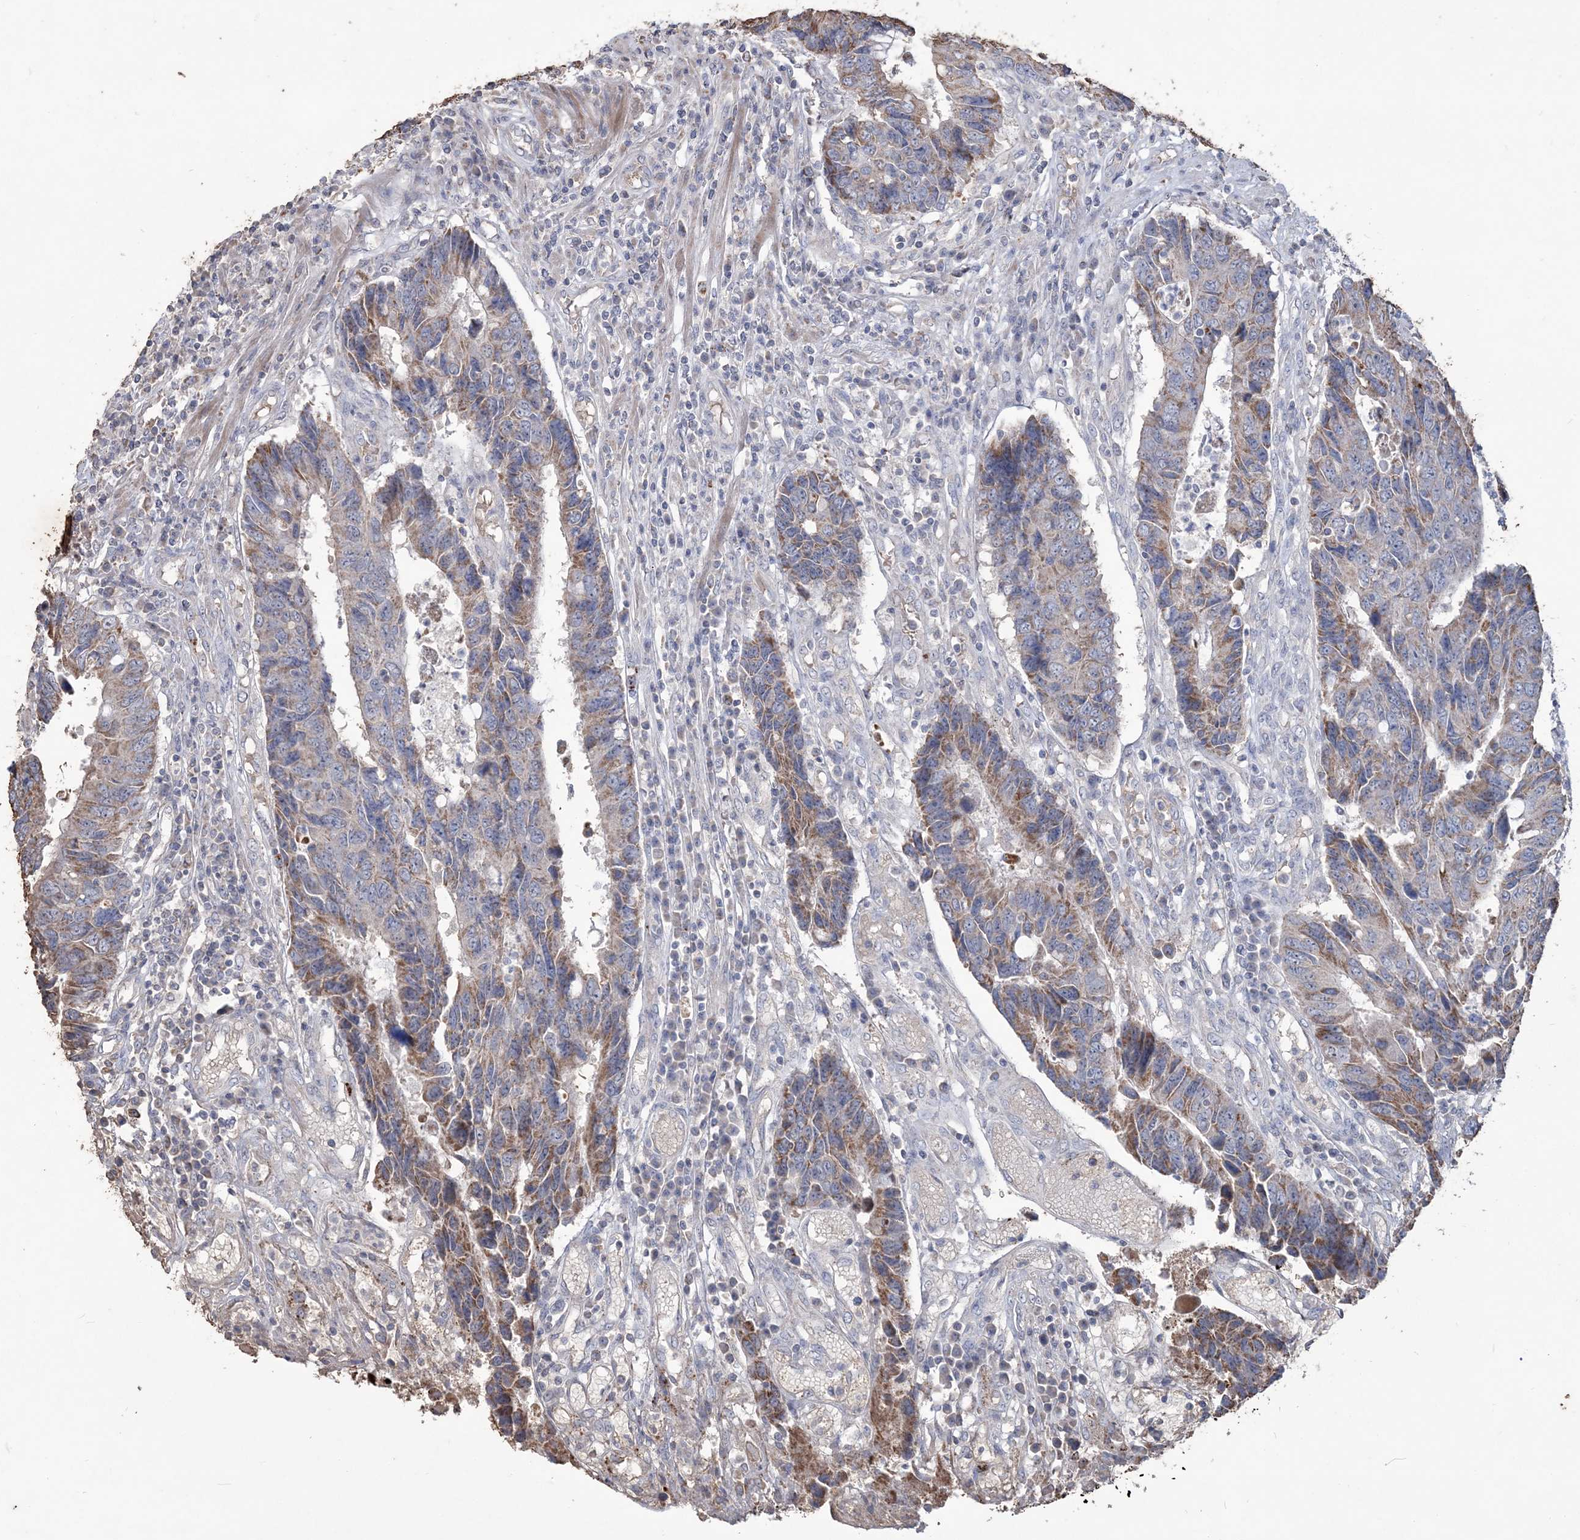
{"staining": {"intensity": "moderate", "quantity": ">75%", "location": "cytoplasmic/membranous"}, "tissue": "colorectal cancer", "cell_type": "Tumor cells", "image_type": "cancer", "snomed": [{"axis": "morphology", "description": "Adenocarcinoma, NOS"}, {"axis": "topography", "description": "Rectum"}], "caption": "Immunohistochemistry (IHC) (DAB (3,3'-diaminobenzidine)) staining of colorectal cancer exhibits moderate cytoplasmic/membranous protein positivity in about >75% of tumor cells. (DAB (3,3'-diaminobenzidine) IHC with brightfield microscopy, high magnification).", "gene": "SFMBT2", "patient": {"sex": "male", "age": 84}}